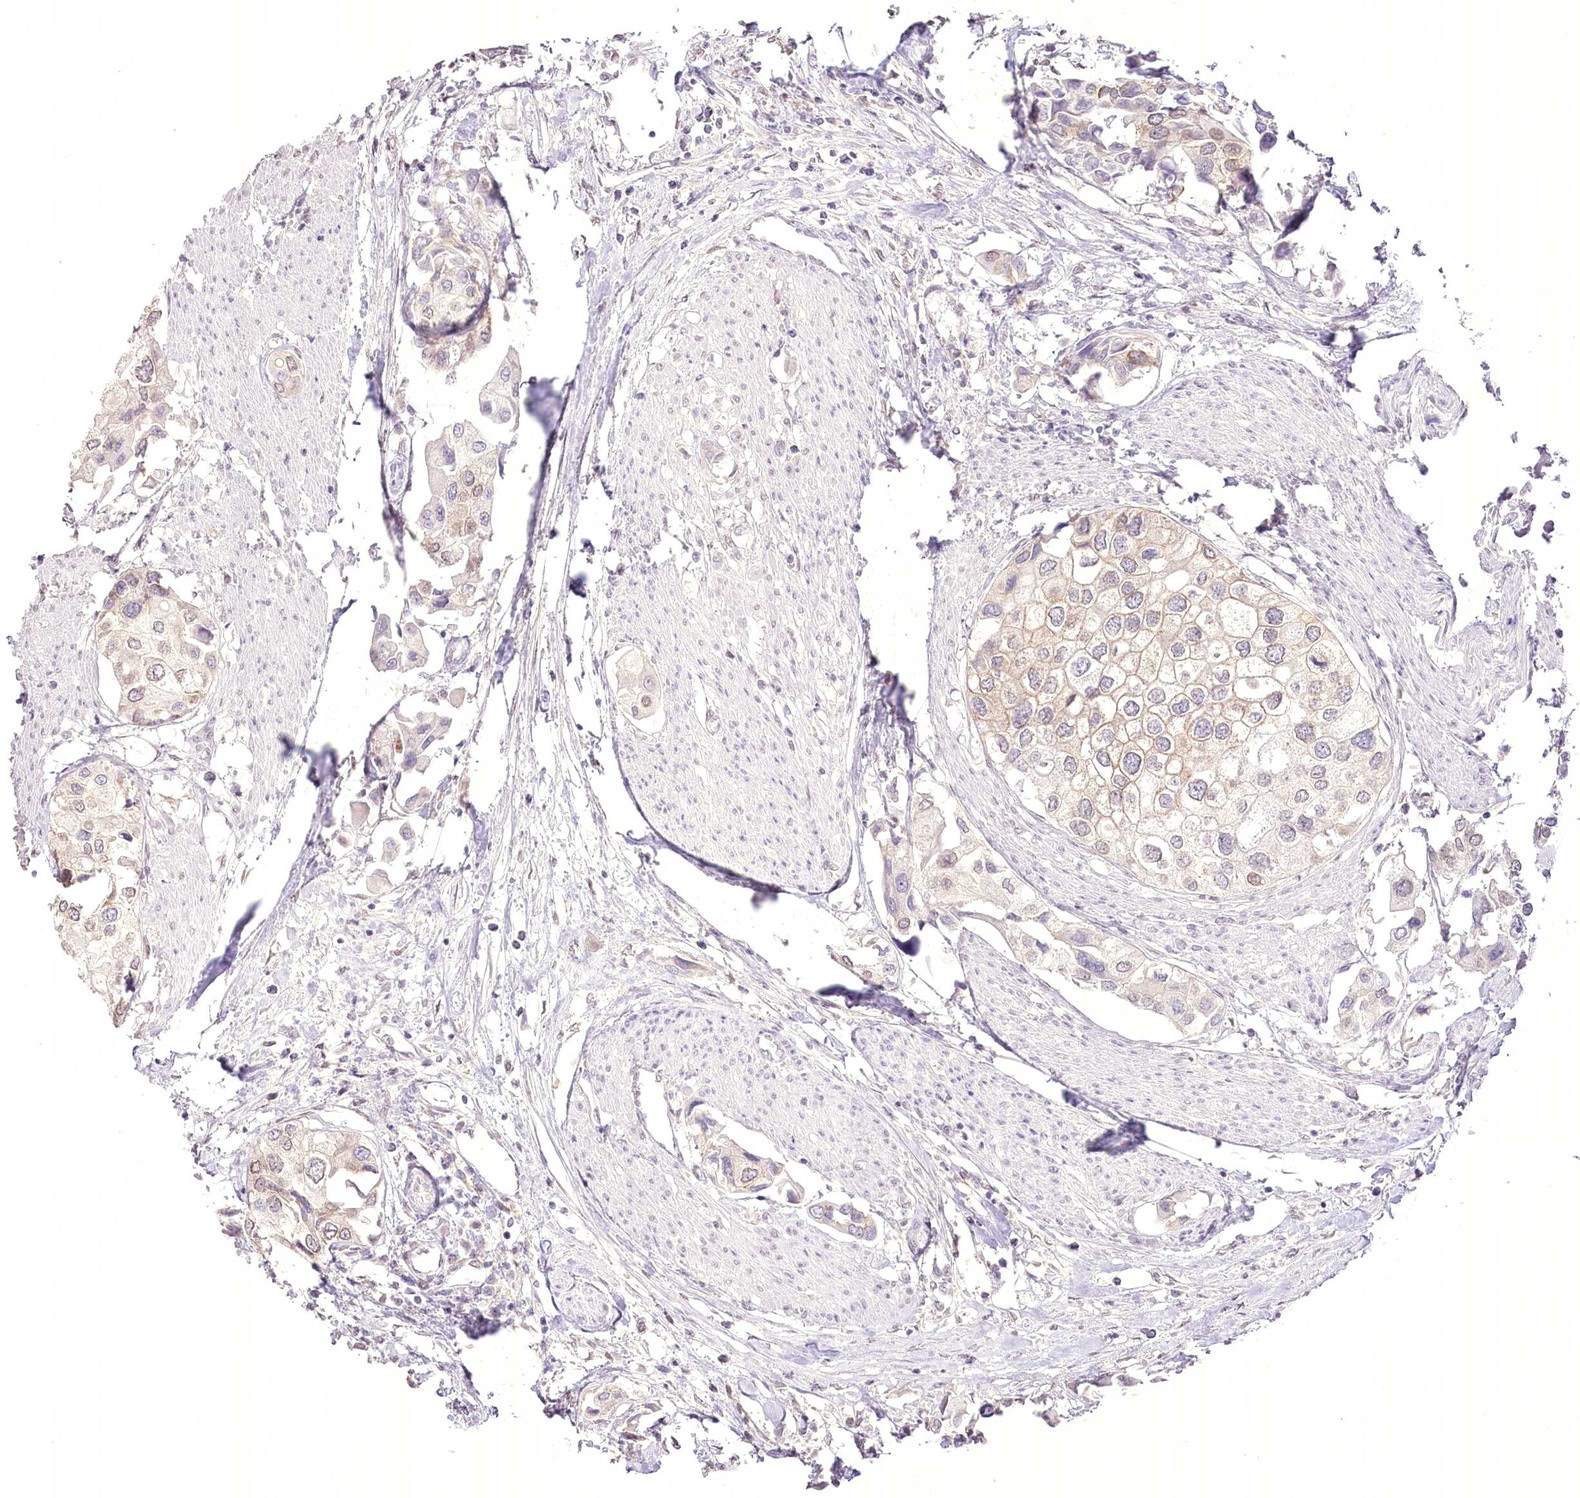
{"staining": {"intensity": "weak", "quantity": "<25%", "location": "cytoplasmic/membranous,nuclear"}, "tissue": "urothelial cancer", "cell_type": "Tumor cells", "image_type": "cancer", "snomed": [{"axis": "morphology", "description": "Urothelial carcinoma, High grade"}, {"axis": "topography", "description": "Urinary bladder"}], "caption": "Tumor cells are negative for brown protein staining in urothelial cancer.", "gene": "SLC39A10", "patient": {"sex": "male", "age": 64}}